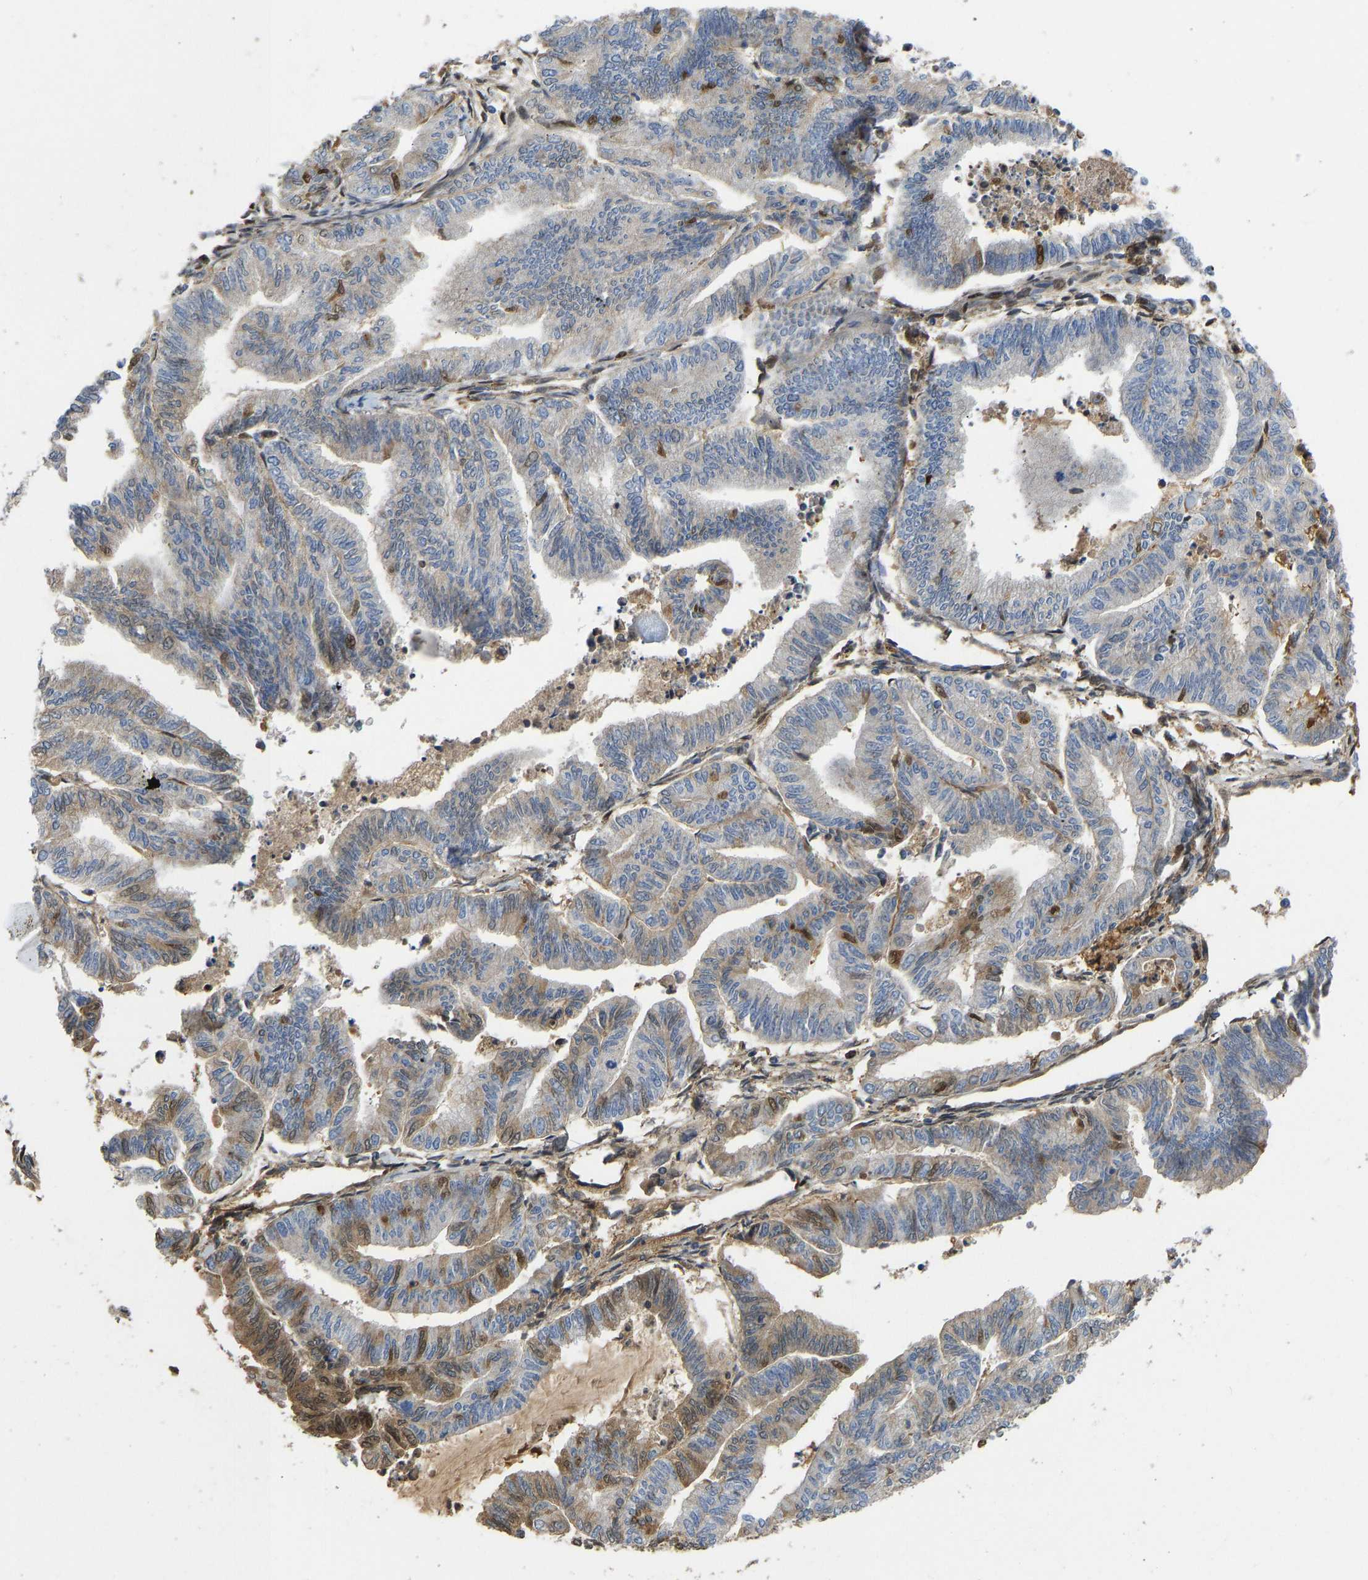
{"staining": {"intensity": "moderate", "quantity": "<25%", "location": "cytoplasmic/membranous,nuclear"}, "tissue": "endometrial cancer", "cell_type": "Tumor cells", "image_type": "cancer", "snomed": [{"axis": "morphology", "description": "Adenocarcinoma, NOS"}, {"axis": "topography", "description": "Endometrium"}], "caption": "An image showing moderate cytoplasmic/membranous and nuclear expression in approximately <25% of tumor cells in adenocarcinoma (endometrial), as visualized by brown immunohistochemical staining.", "gene": "VCPKMT", "patient": {"sex": "female", "age": 79}}